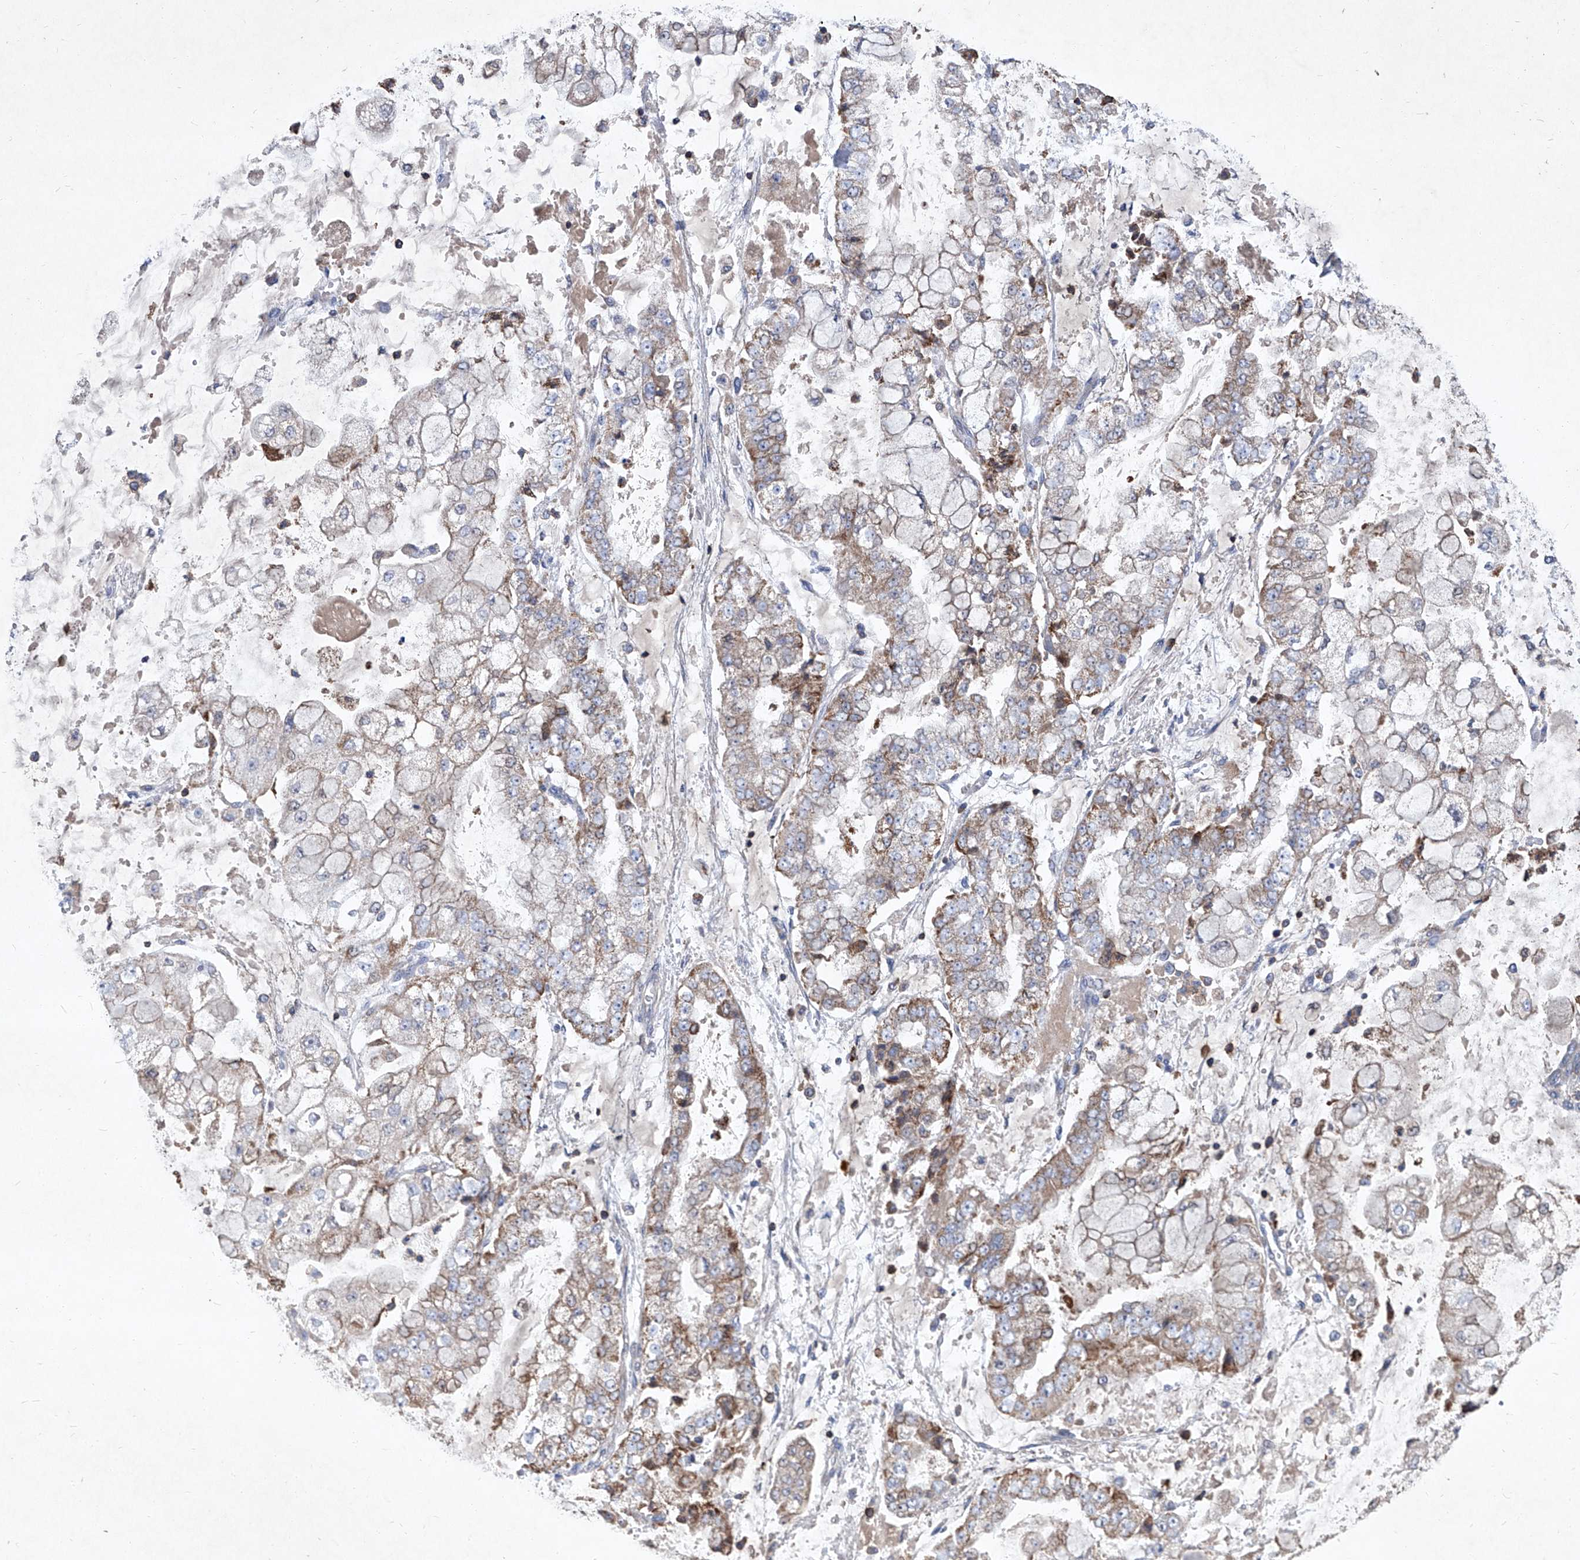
{"staining": {"intensity": "weak", "quantity": "25%-75%", "location": "cytoplasmic/membranous"}, "tissue": "stomach cancer", "cell_type": "Tumor cells", "image_type": "cancer", "snomed": [{"axis": "morphology", "description": "Adenocarcinoma, NOS"}, {"axis": "topography", "description": "Stomach"}], "caption": "A low amount of weak cytoplasmic/membranous staining is seen in approximately 25%-75% of tumor cells in stomach adenocarcinoma tissue.", "gene": "EPHA8", "patient": {"sex": "male", "age": 76}}